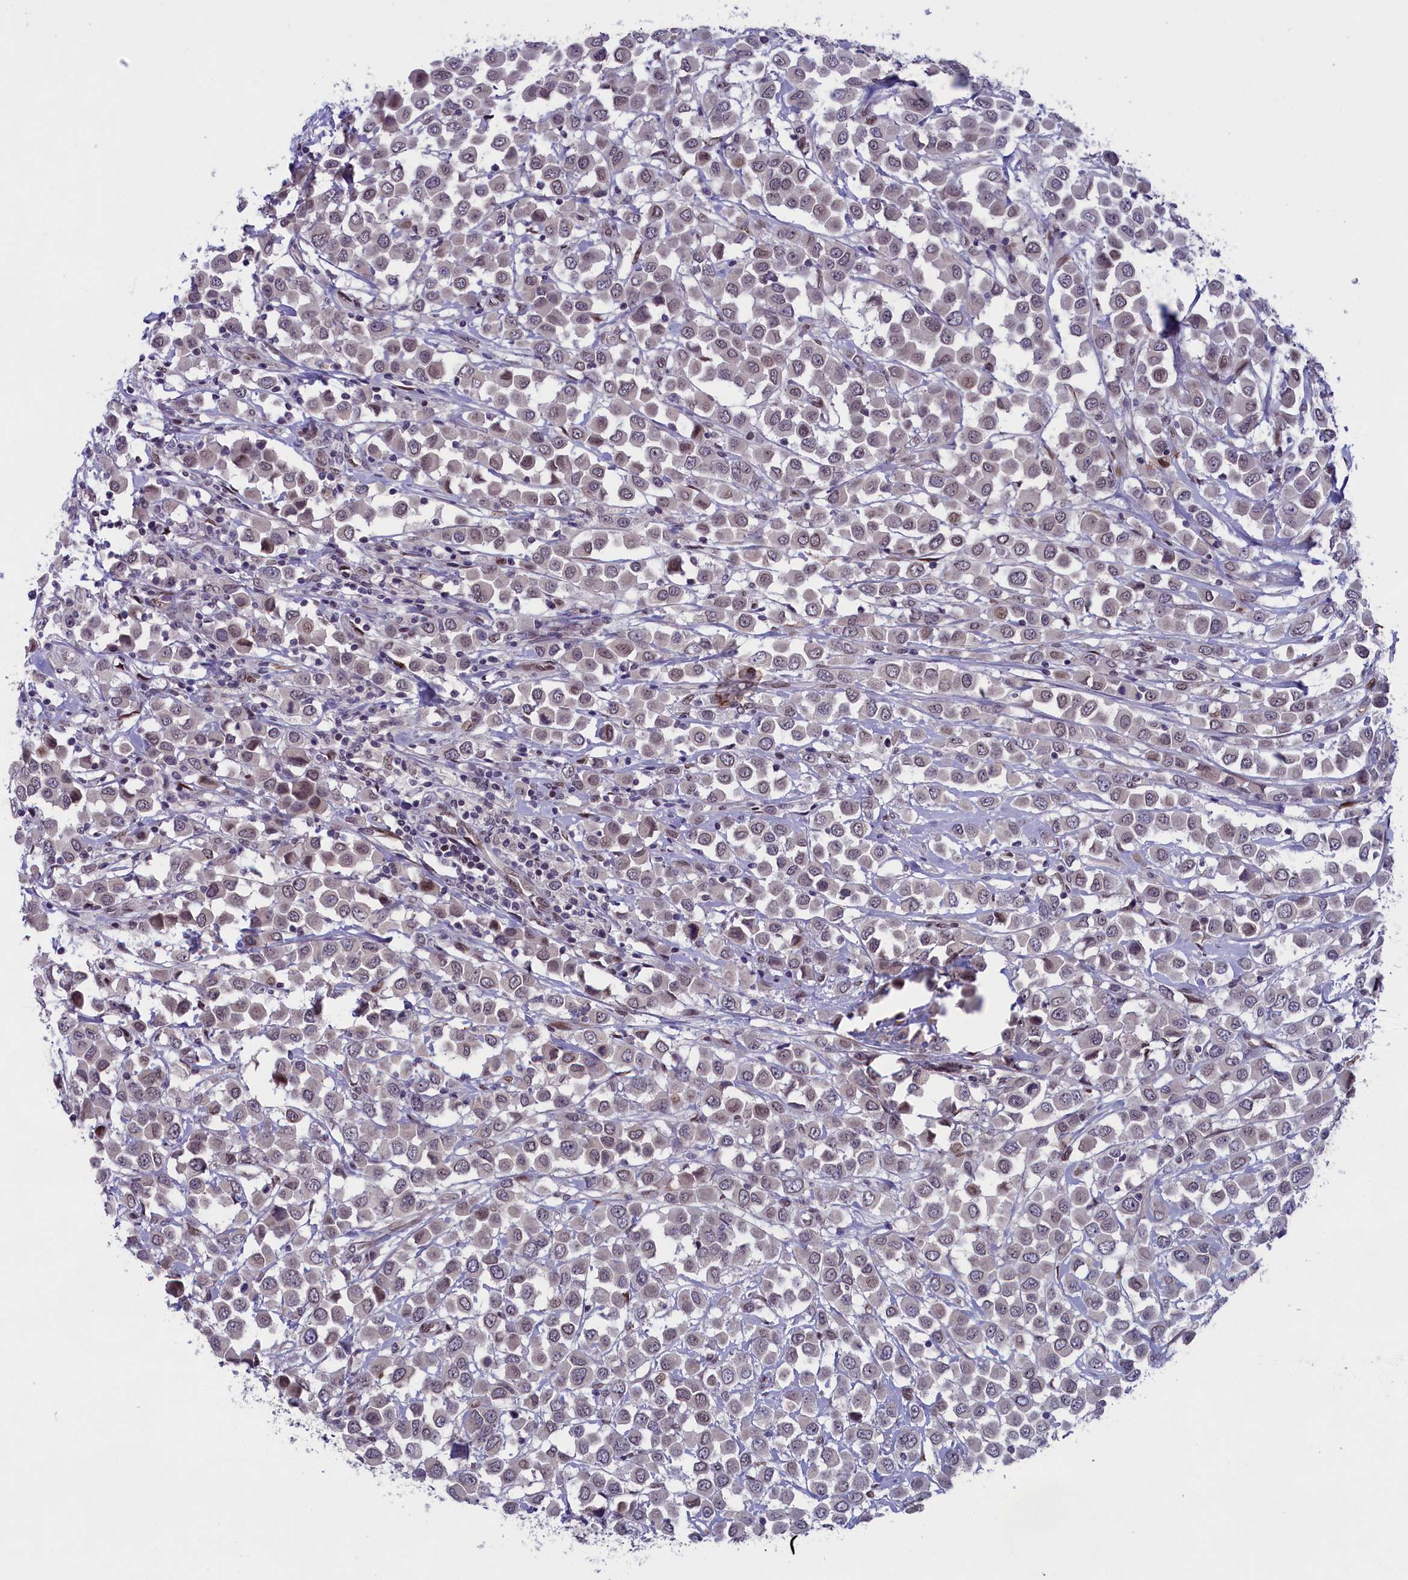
{"staining": {"intensity": "weak", "quantity": "<25%", "location": "cytoplasmic/membranous,nuclear"}, "tissue": "breast cancer", "cell_type": "Tumor cells", "image_type": "cancer", "snomed": [{"axis": "morphology", "description": "Duct carcinoma"}, {"axis": "topography", "description": "Breast"}], "caption": "Image shows no protein expression in tumor cells of breast intraductal carcinoma tissue. (DAB IHC visualized using brightfield microscopy, high magnification).", "gene": "GPSM1", "patient": {"sex": "female", "age": 61}}